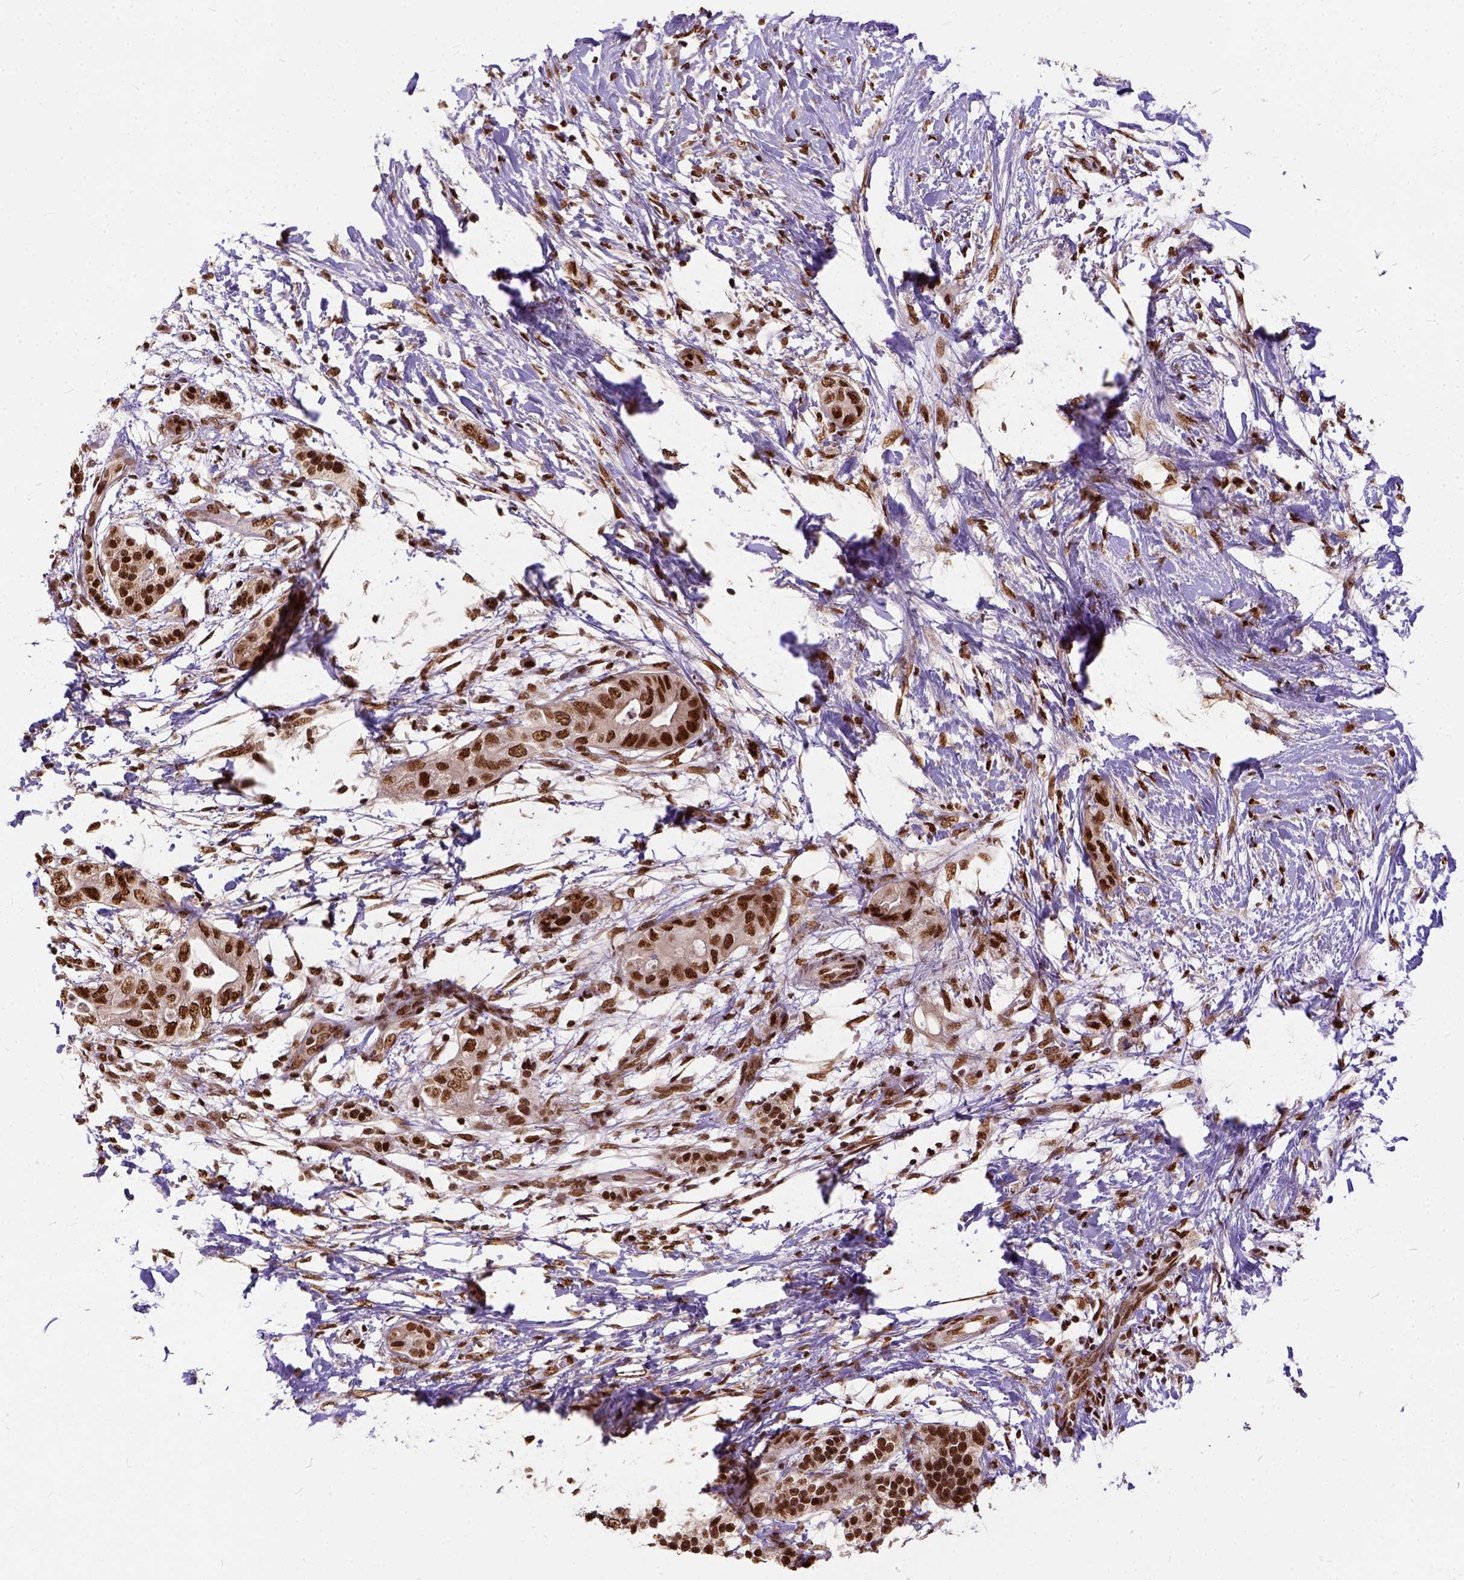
{"staining": {"intensity": "strong", "quantity": ">75%", "location": "nuclear"}, "tissue": "pancreatic cancer", "cell_type": "Tumor cells", "image_type": "cancer", "snomed": [{"axis": "morphology", "description": "Adenocarcinoma, NOS"}, {"axis": "topography", "description": "Pancreas"}], "caption": "Strong nuclear protein staining is present in approximately >75% of tumor cells in adenocarcinoma (pancreatic).", "gene": "NACC1", "patient": {"sex": "female", "age": 72}}